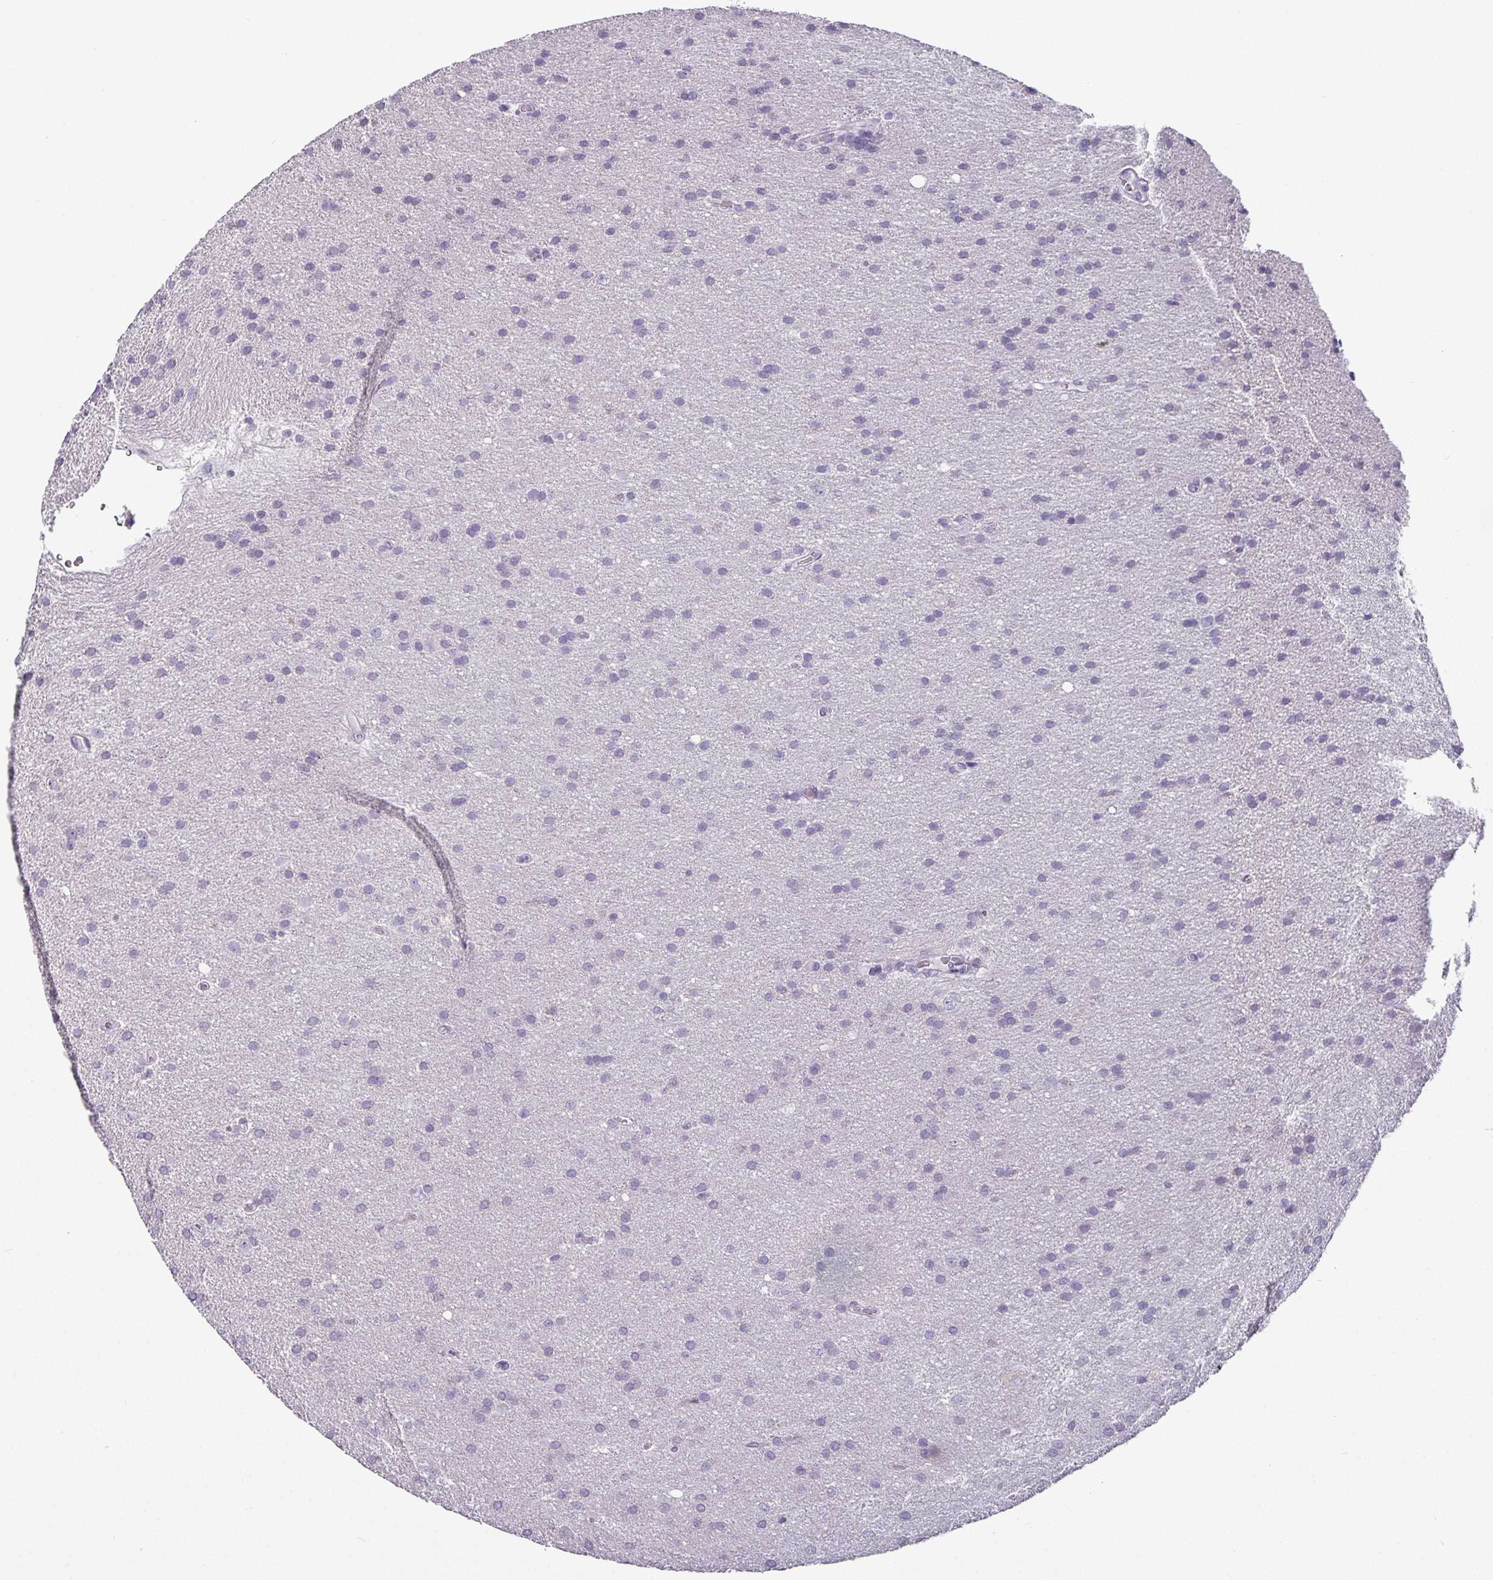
{"staining": {"intensity": "negative", "quantity": "none", "location": "none"}, "tissue": "glioma", "cell_type": "Tumor cells", "image_type": "cancer", "snomed": [{"axis": "morphology", "description": "Glioma, malignant, Low grade"}, {"axis": "topography", "description": "Brain"}], "caption": "IHC photomicrograph of malignant glioma (low-grade) stained for a protein (brown), which exhibits no expression in tumor cells.", "gene": "CA12", "patient": {"sex": "female", "age": 54}}